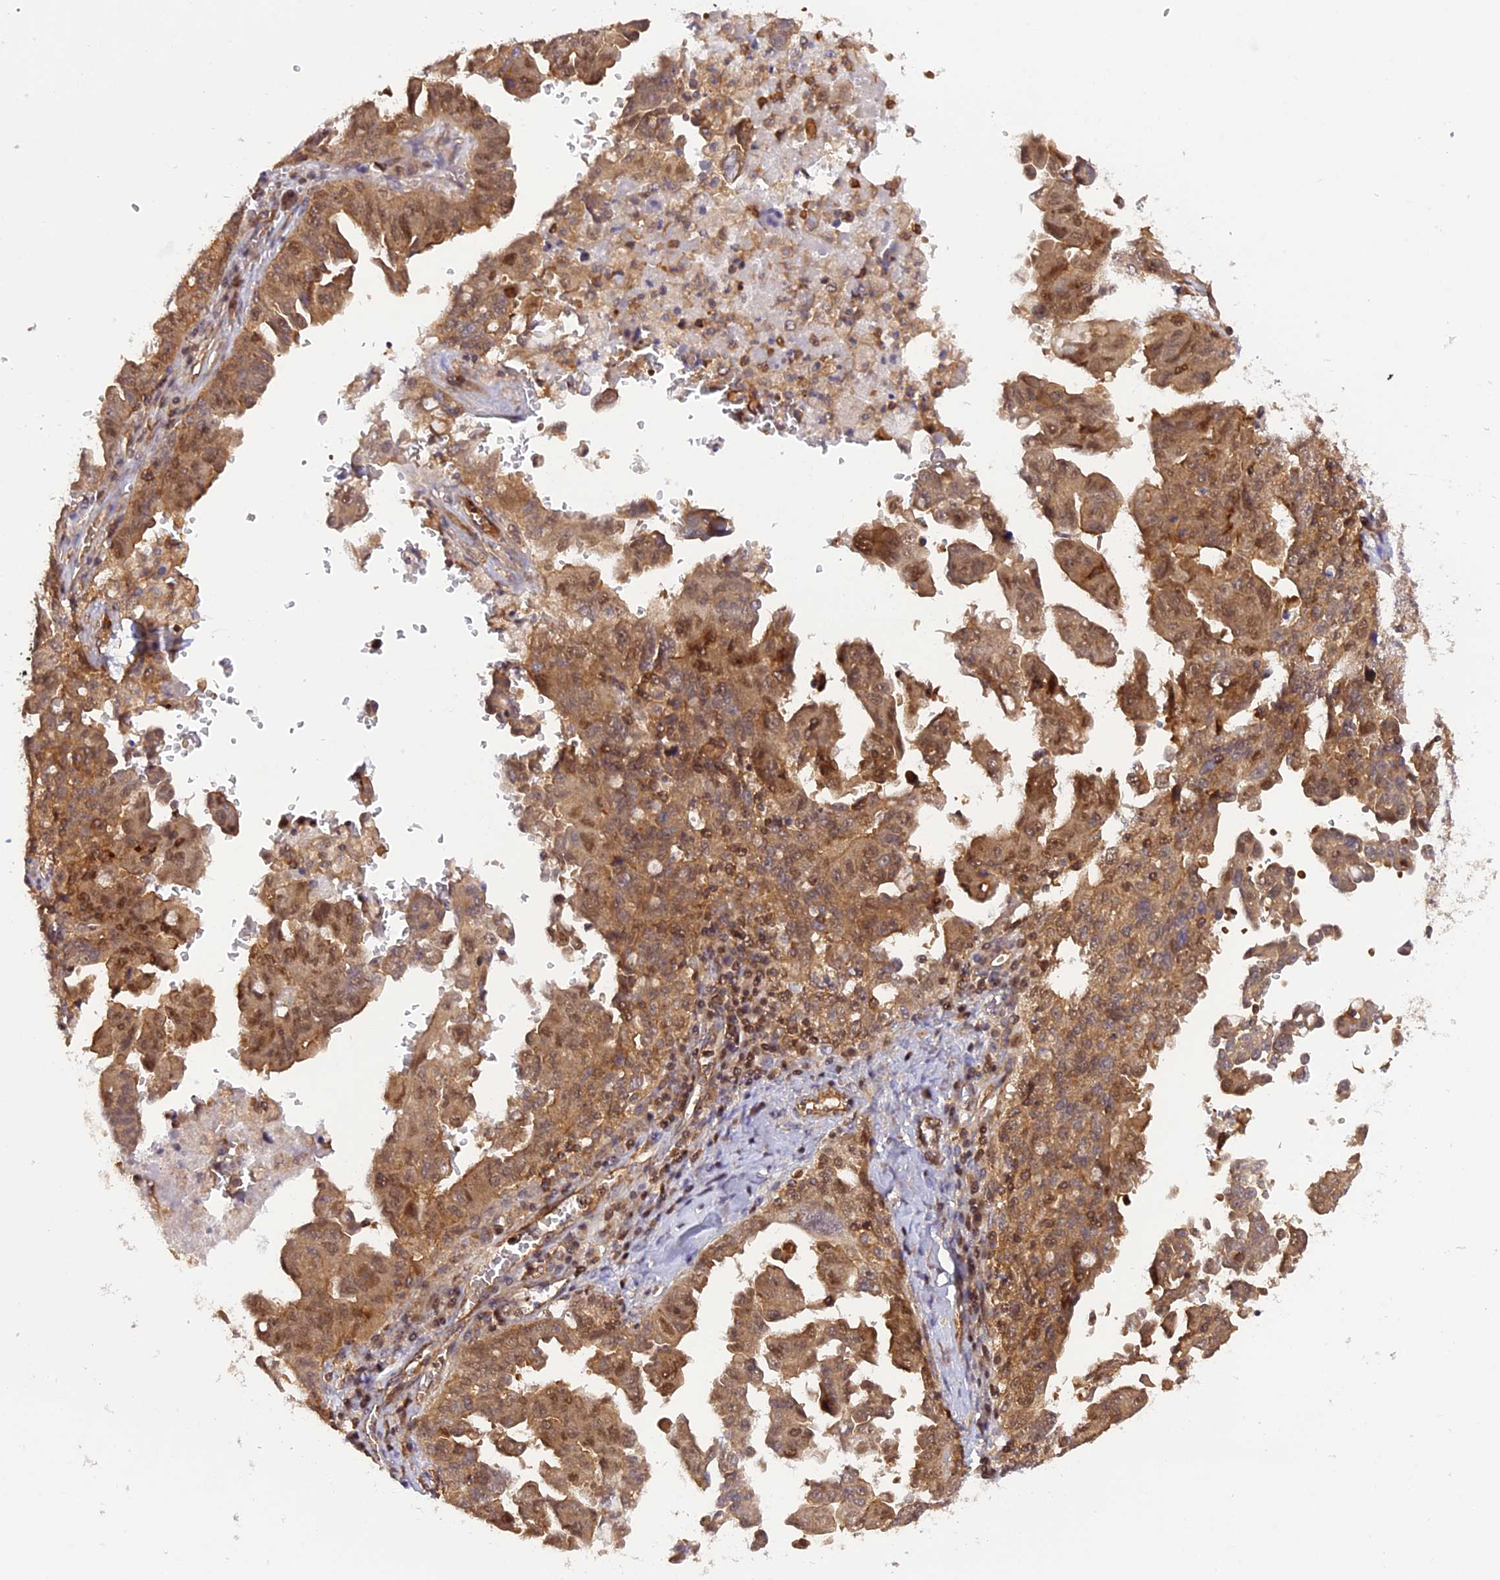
{"staining": {"intensity": "moderate", "quantity": ">75%", "location": "cytoplasmic/membranous,nuclear"}, "tissue": "ovarian cancer", "cell_type": "Tumor cells", "image_type": "cancer", "snomed": [{"axis": "morphology", "description": "Carcinoma, endometroid"}, {"axis": "topography", "description": "Ovary"}], "caption": "Ovarian cancer (endometroid carcinoma) stained for a protein (brown) reveals moderate cytoplasmic/membranous and nuclear positive expression in approximately >75% of tumor cells.", "gene": "C5orf22", "patient": {"sex": "female", "age": 62}}